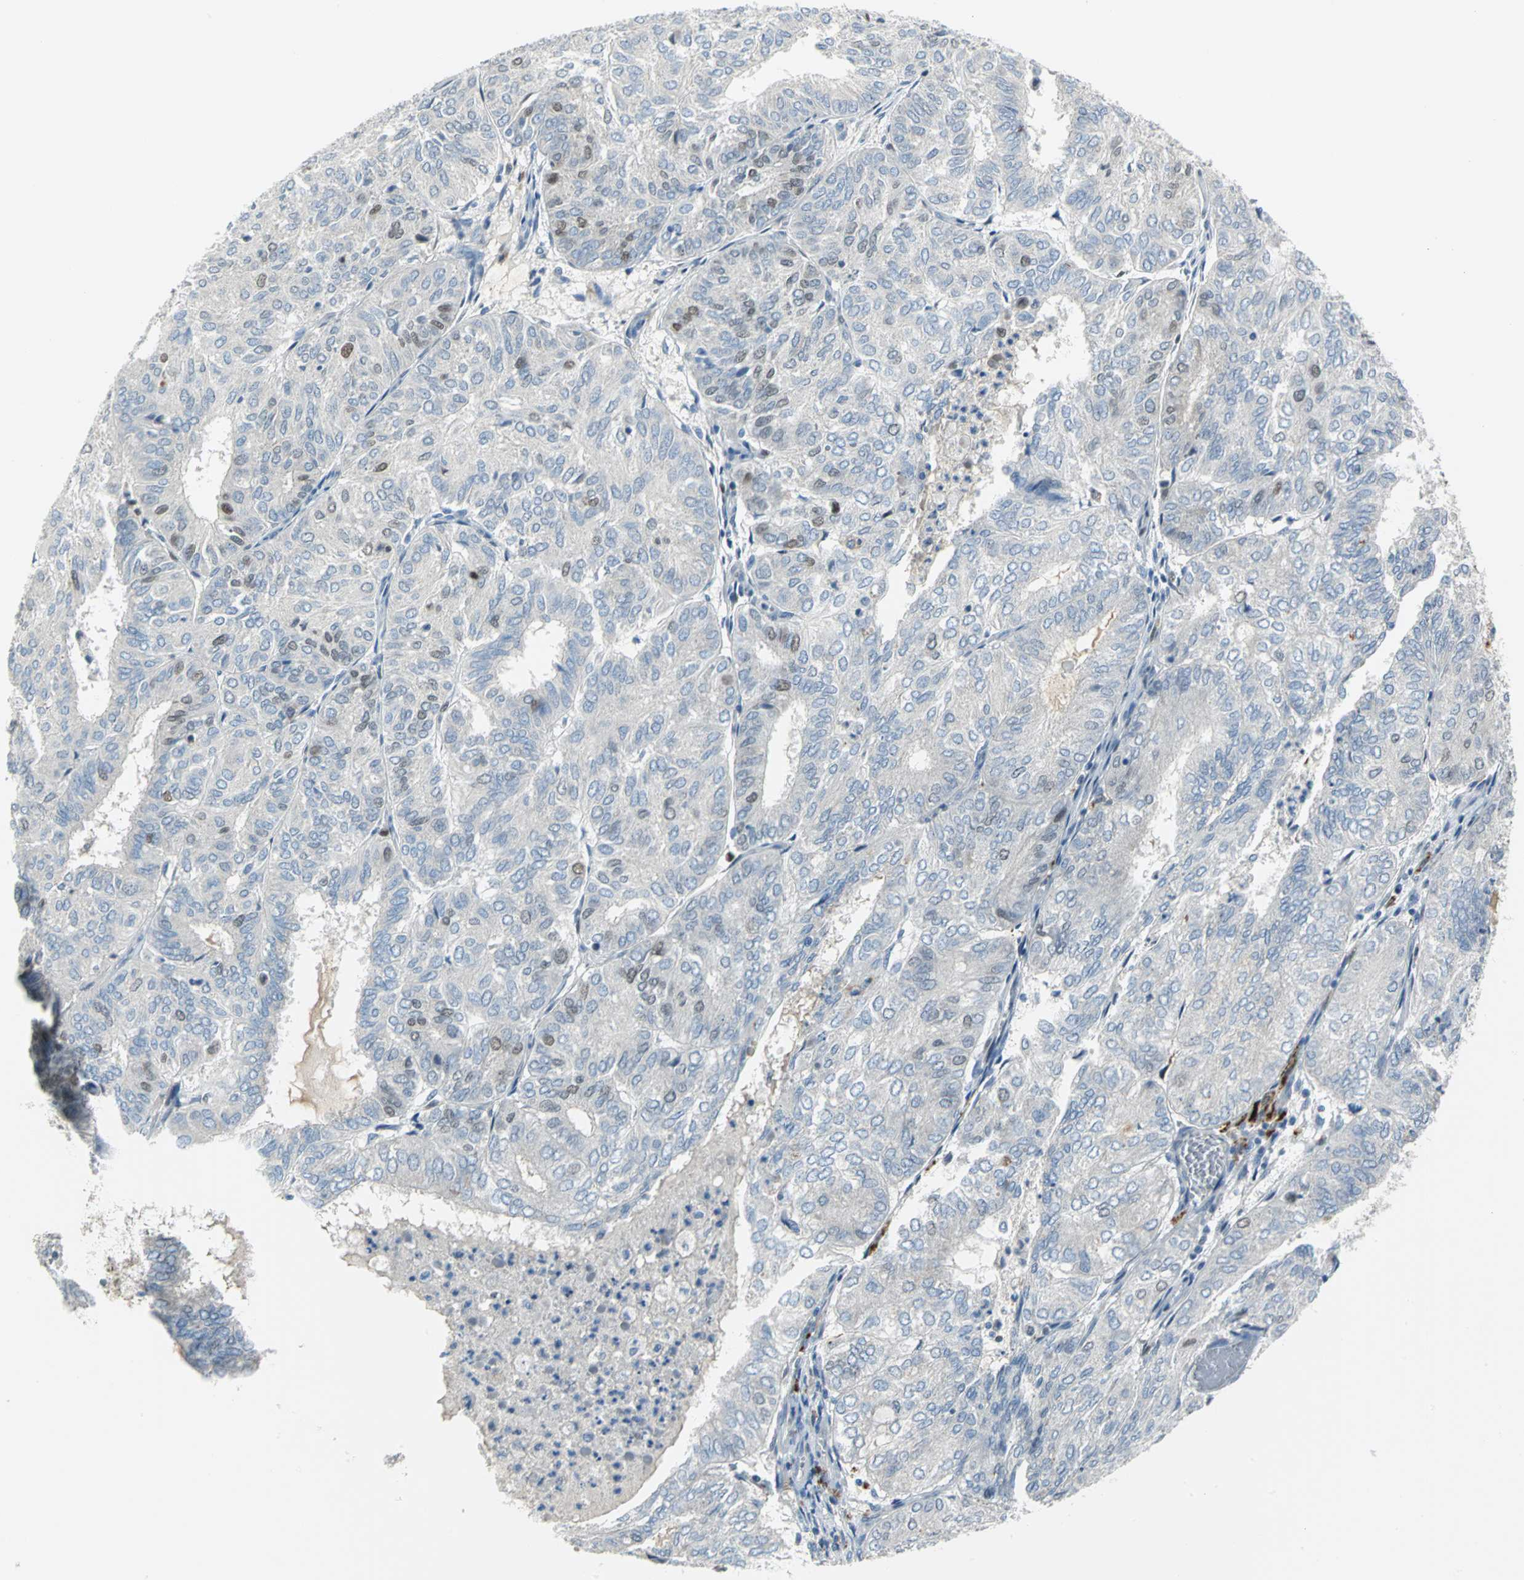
{"staining": {"intensity": "strong", "quantity": "<25%", "location": "nuclear"}, "tissue": "endometrial cancer", "cell_type": "Tumor cells", "image_type": "cancer", "snomed": [{"axis": "morphology", "description": "Adenocarcinoma, NOS"}, {"axis": "topography", "description": "Uterus"}], "caption": "Immunohistochemistry (IHC) (DAB (3,3'-diaminobenzidine)) staining of human endometrial cancer shows strong nuclear protein staining in about <25% of tumor cells.", "gene": "MCM4", "patient": {"sex": "female", "age": 60}}